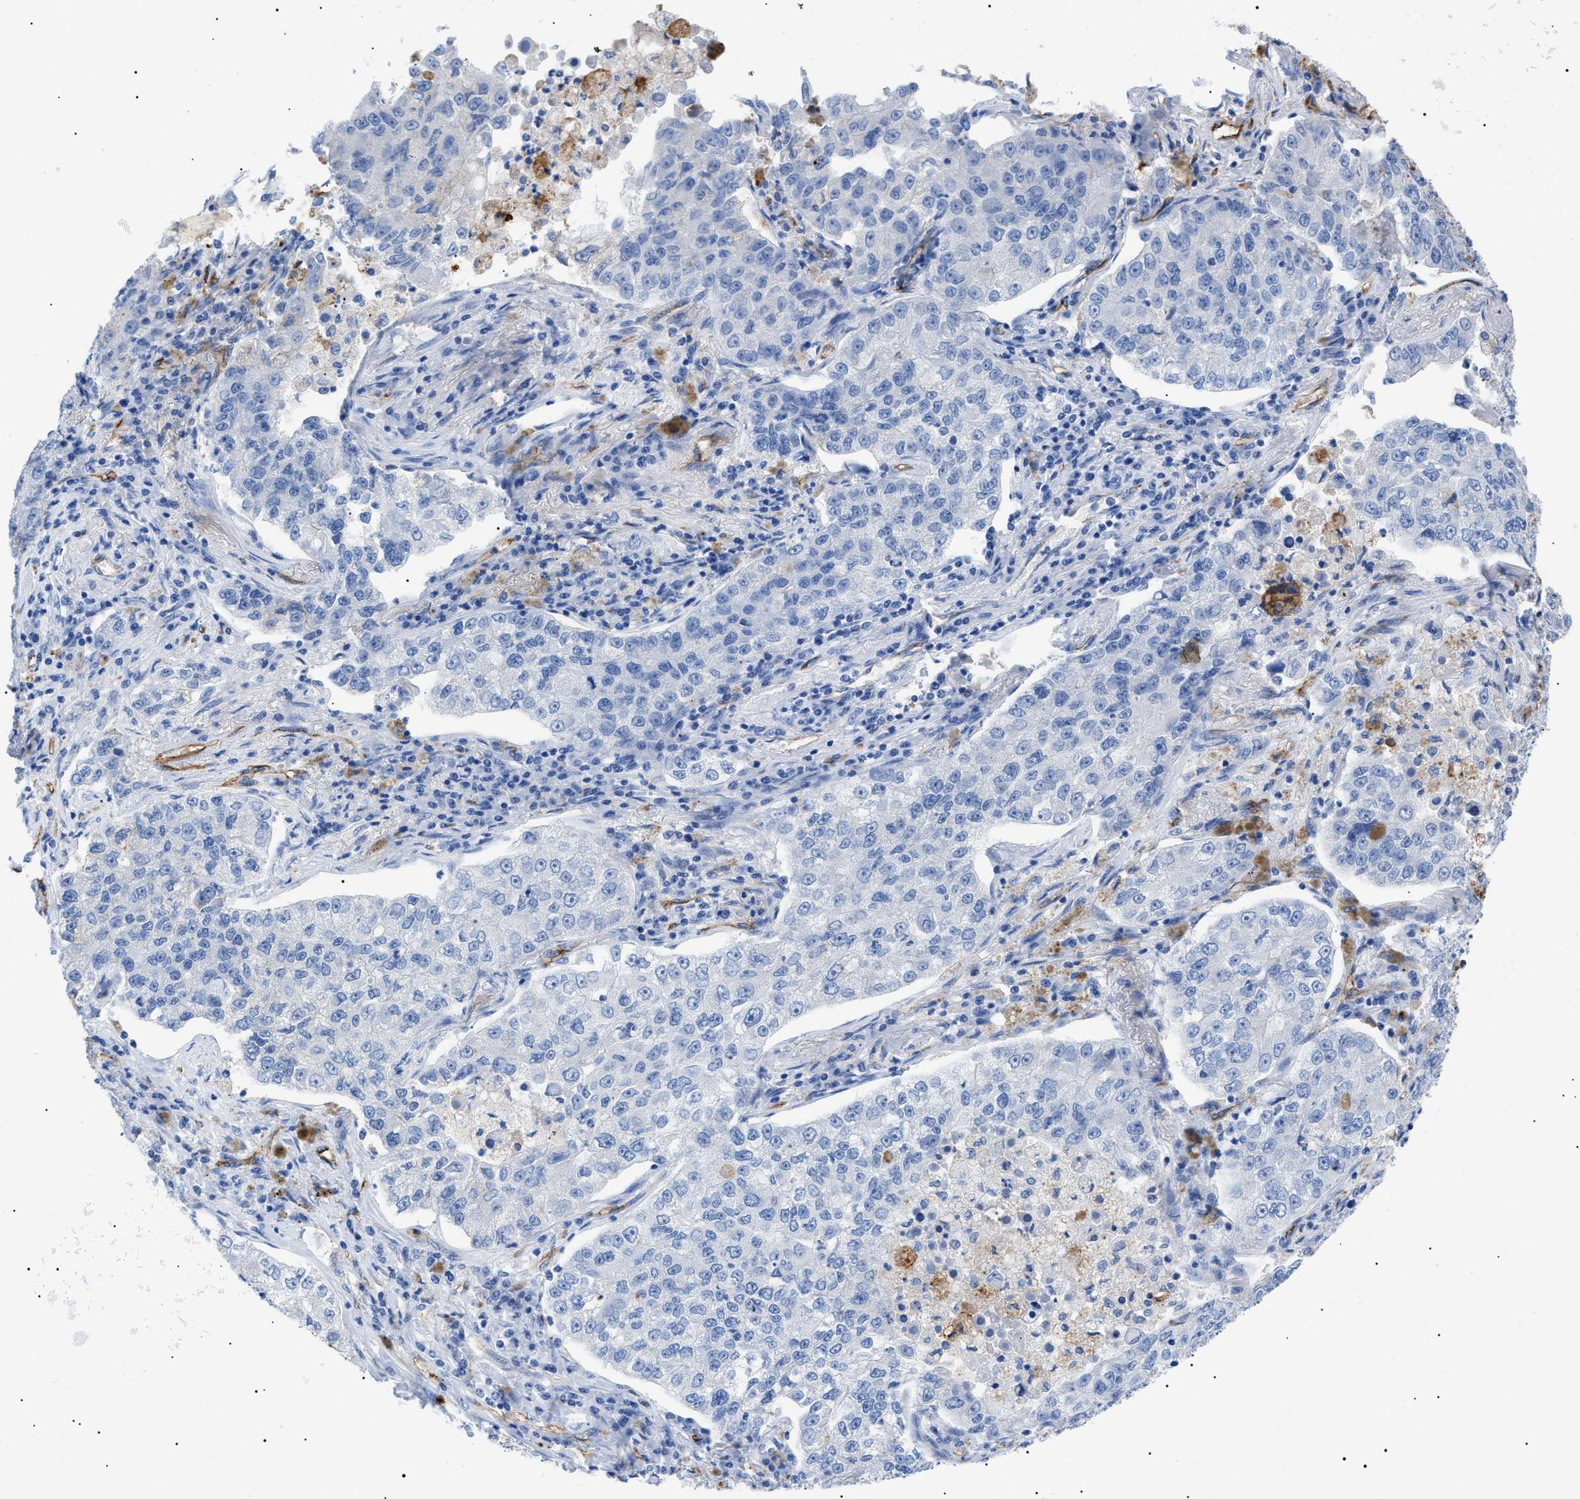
{"staining": {"intensity": "negative", "quantity": "none", "location": "none"}, "tissue": "lung cancer", "cell_type": "Tumor cells", "image_type": "cancer", "snomed": [{"axis": "morphology", "description": "Adenocarcinoma, NOS"}, {"axis": "topography", "description": "Lung"}], "caption": "High power microscopy micrograph of an IHC photomicrograph of lung adenocarcinoma, revealing no significant expression in tumor cells.", "gene": "PODXL", "patient": {"sex": "male", "age": 49}}